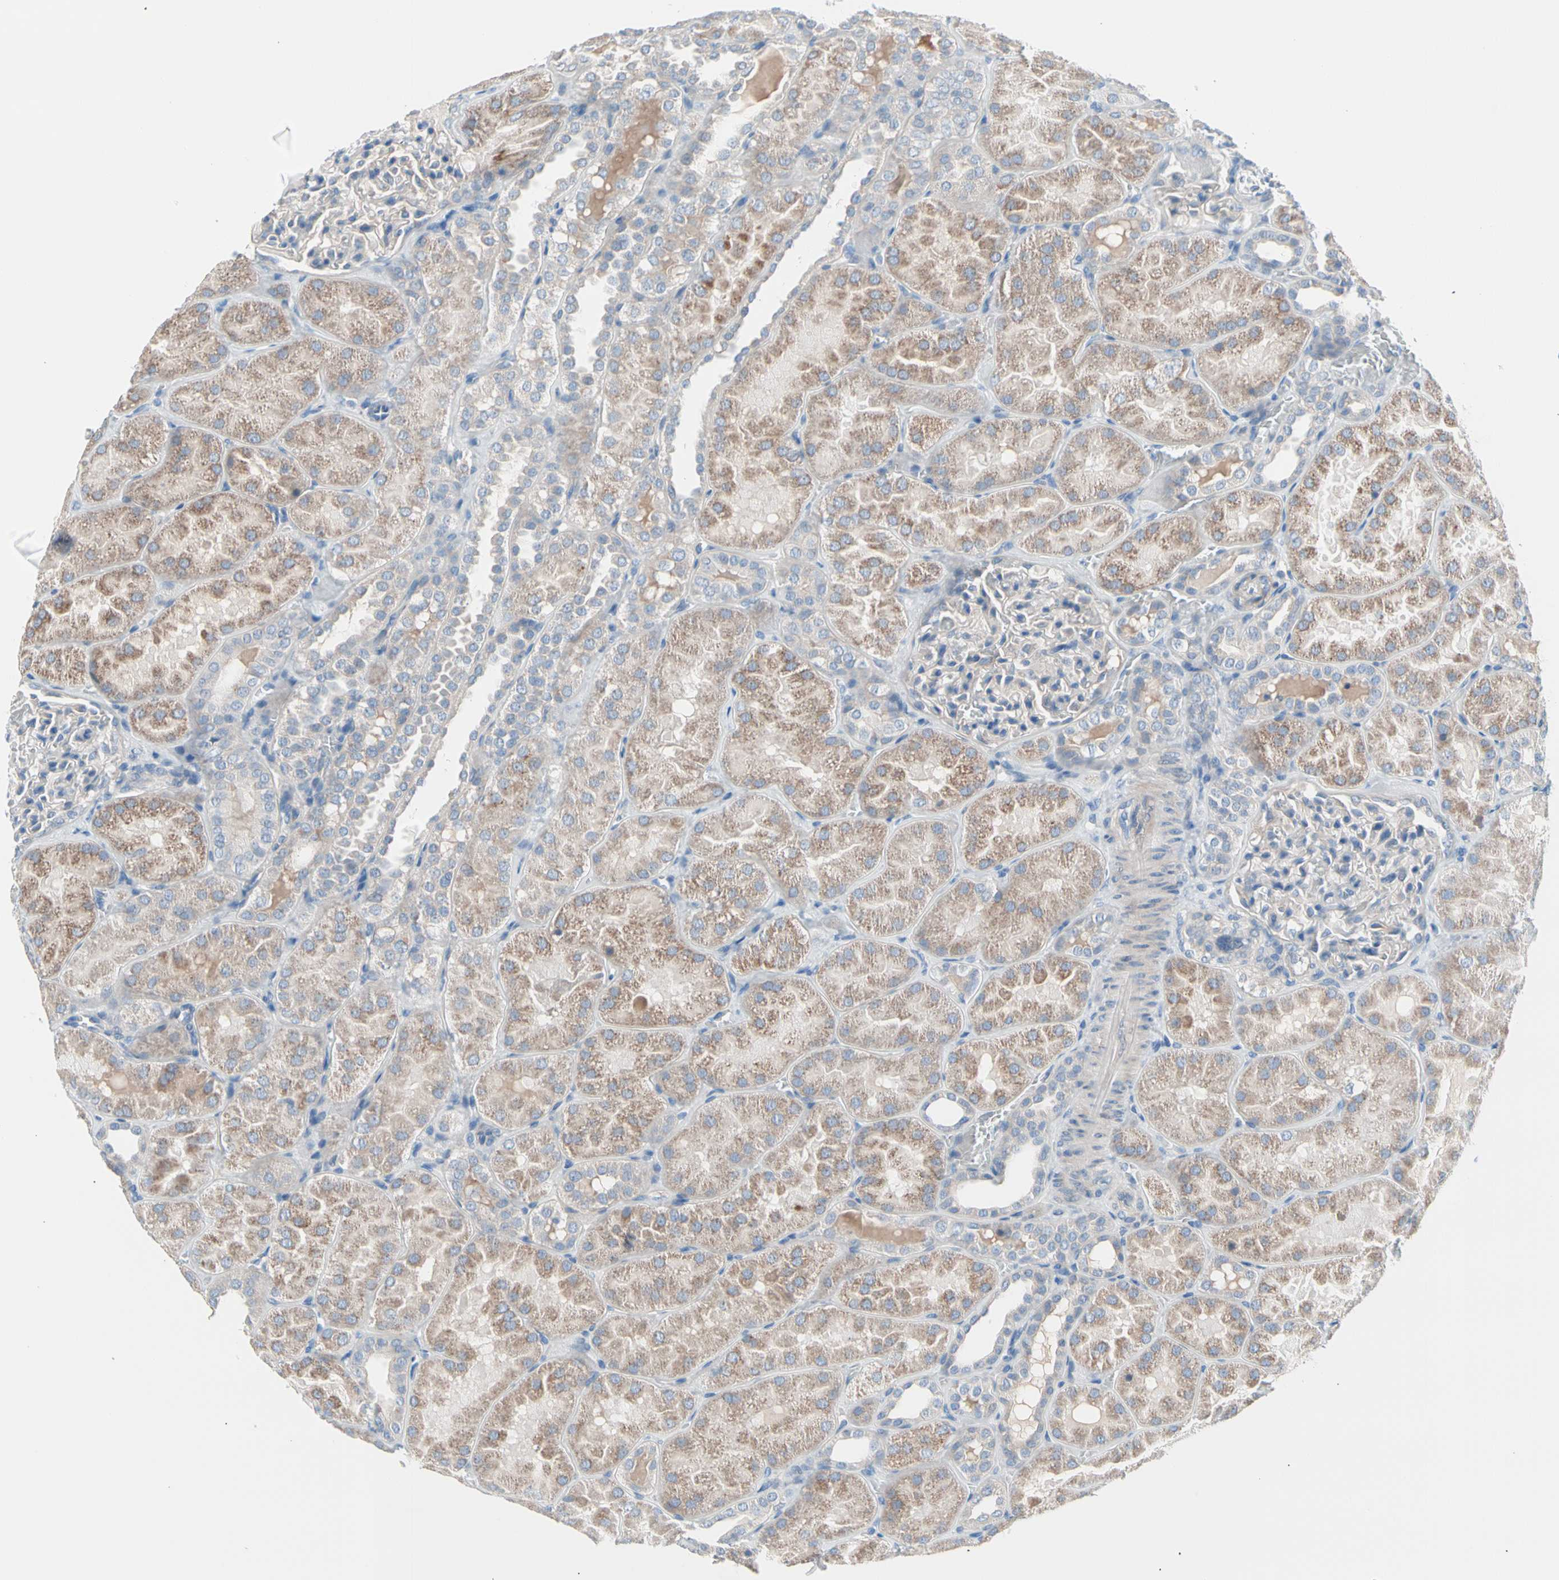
{"staining": {"intensity": "negative", "quantity": "none", "location": "none"}, "tissue": "kidney", "cell_type": "Cells in glomeruli", "image_type": "normal", "snomed": [{"axis": "morphology", "description": "Normal tissue, NOS"}, {"axis": "topography", "description": "Kidney"}], "caption": "The immunohistochemistry micrograph has no significant staining in cells in glomeruli of kidney. (Immunohistochemistry (ihc), brightfield microscopy, high magnification).", "gene": "CASQ1", "patient": {"sex": "male", "age": 28}}